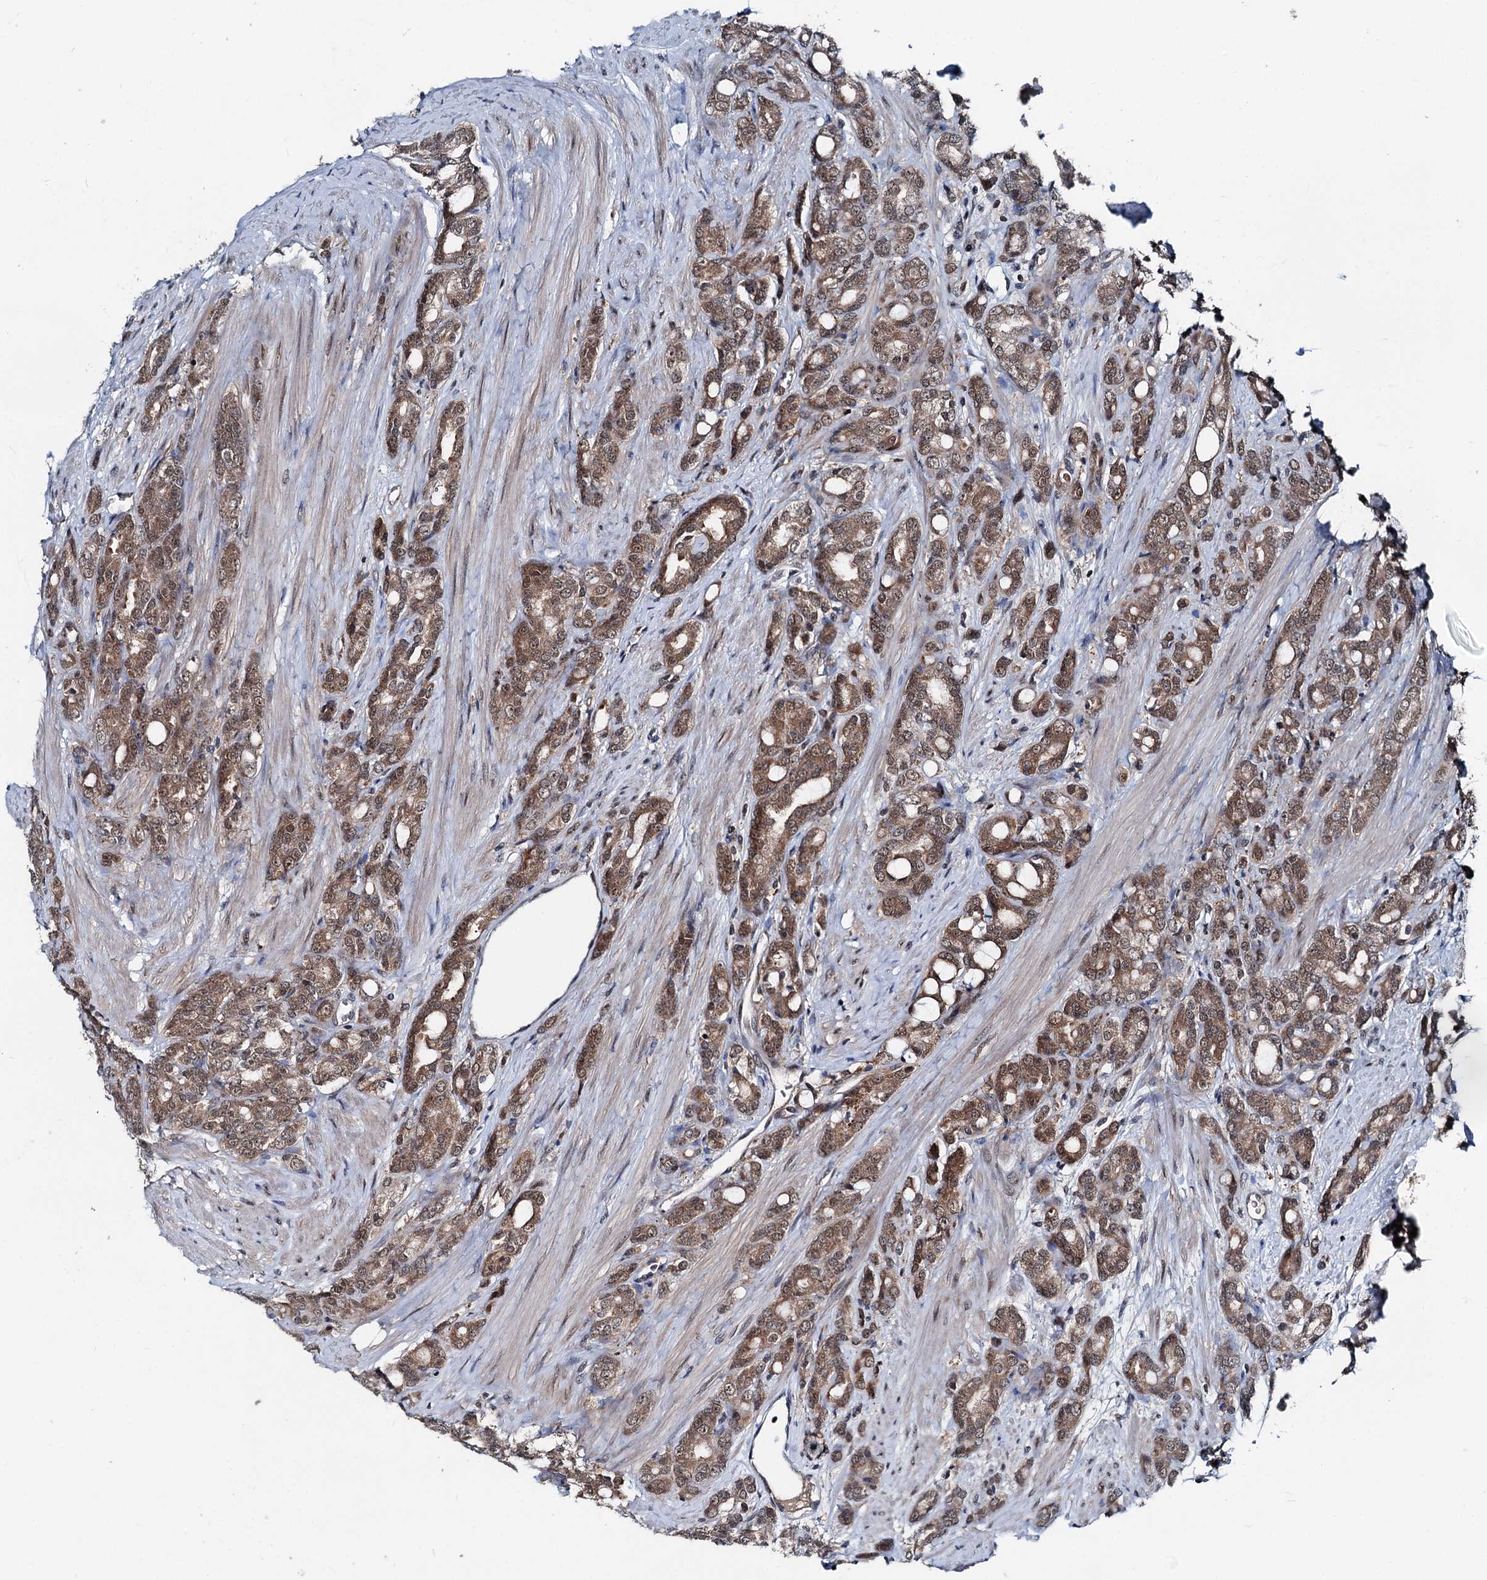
{"staining": {"intensity": "moderate", "quantity": ">75%", "location": "cytoplasmic/membranous,nuclear"}, "tissue": "prostate cancer", "cell_type": "Tumor cells", "image_type": "cancer", "snomed": [{"axis": "morphology", "description": "Adenocarcinoma, High grade"}, {"axis": "topography", "description": "Prostate"}], "caption": "Brown immunohistochemical staining in prostate cancer (adenocarcinoma (high-grade)) displays moderate cytoplasmic/membranous and nuclear positivity in about >75% of tumor cells.", "gene": "PSMD13", "patient": {"sex": "male", "age": 62}}